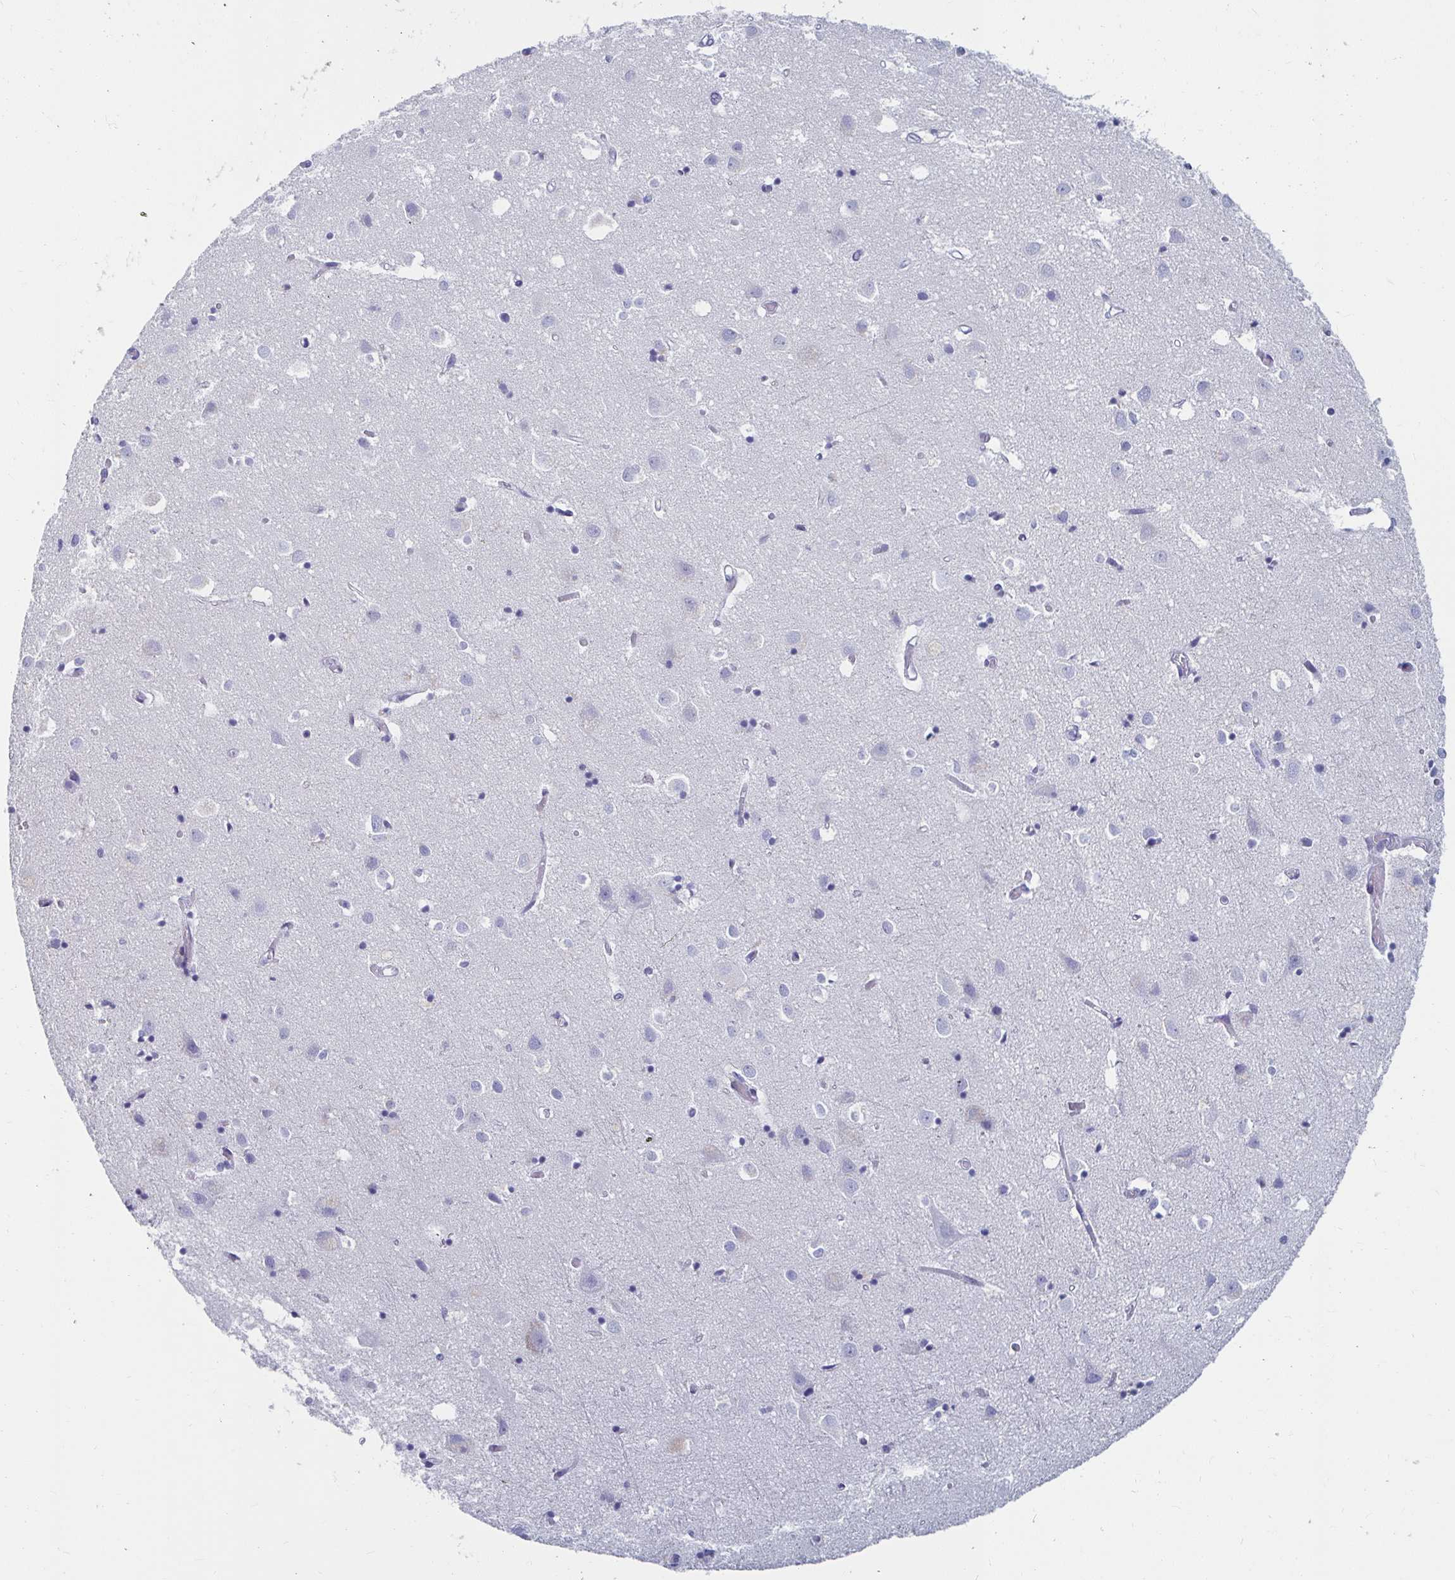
{"staining": {"intensity": "negative", "quantity": "none", "location": "none"}, "tissue": "cerebral cortex", "cell_type": "Endothelial cells", "image_type": "normal", "snomed": [{"axis": "morphology", "description": "Normal tissue, NOS"}, {"axis": "topography", "description": "Cerebral cortex"}], "caption": "A high-resolution micrograph shows immunohistochemistry (IHC) staining of normal cerebral cortex, which demonstrates no significant positivity in endothelial cells. The staining is performed using DAB brown chromogen with nuclei counter-stained in using hematoxylin.", "gene": "CA9", "patient": {"sex": "male", "age": 70}}